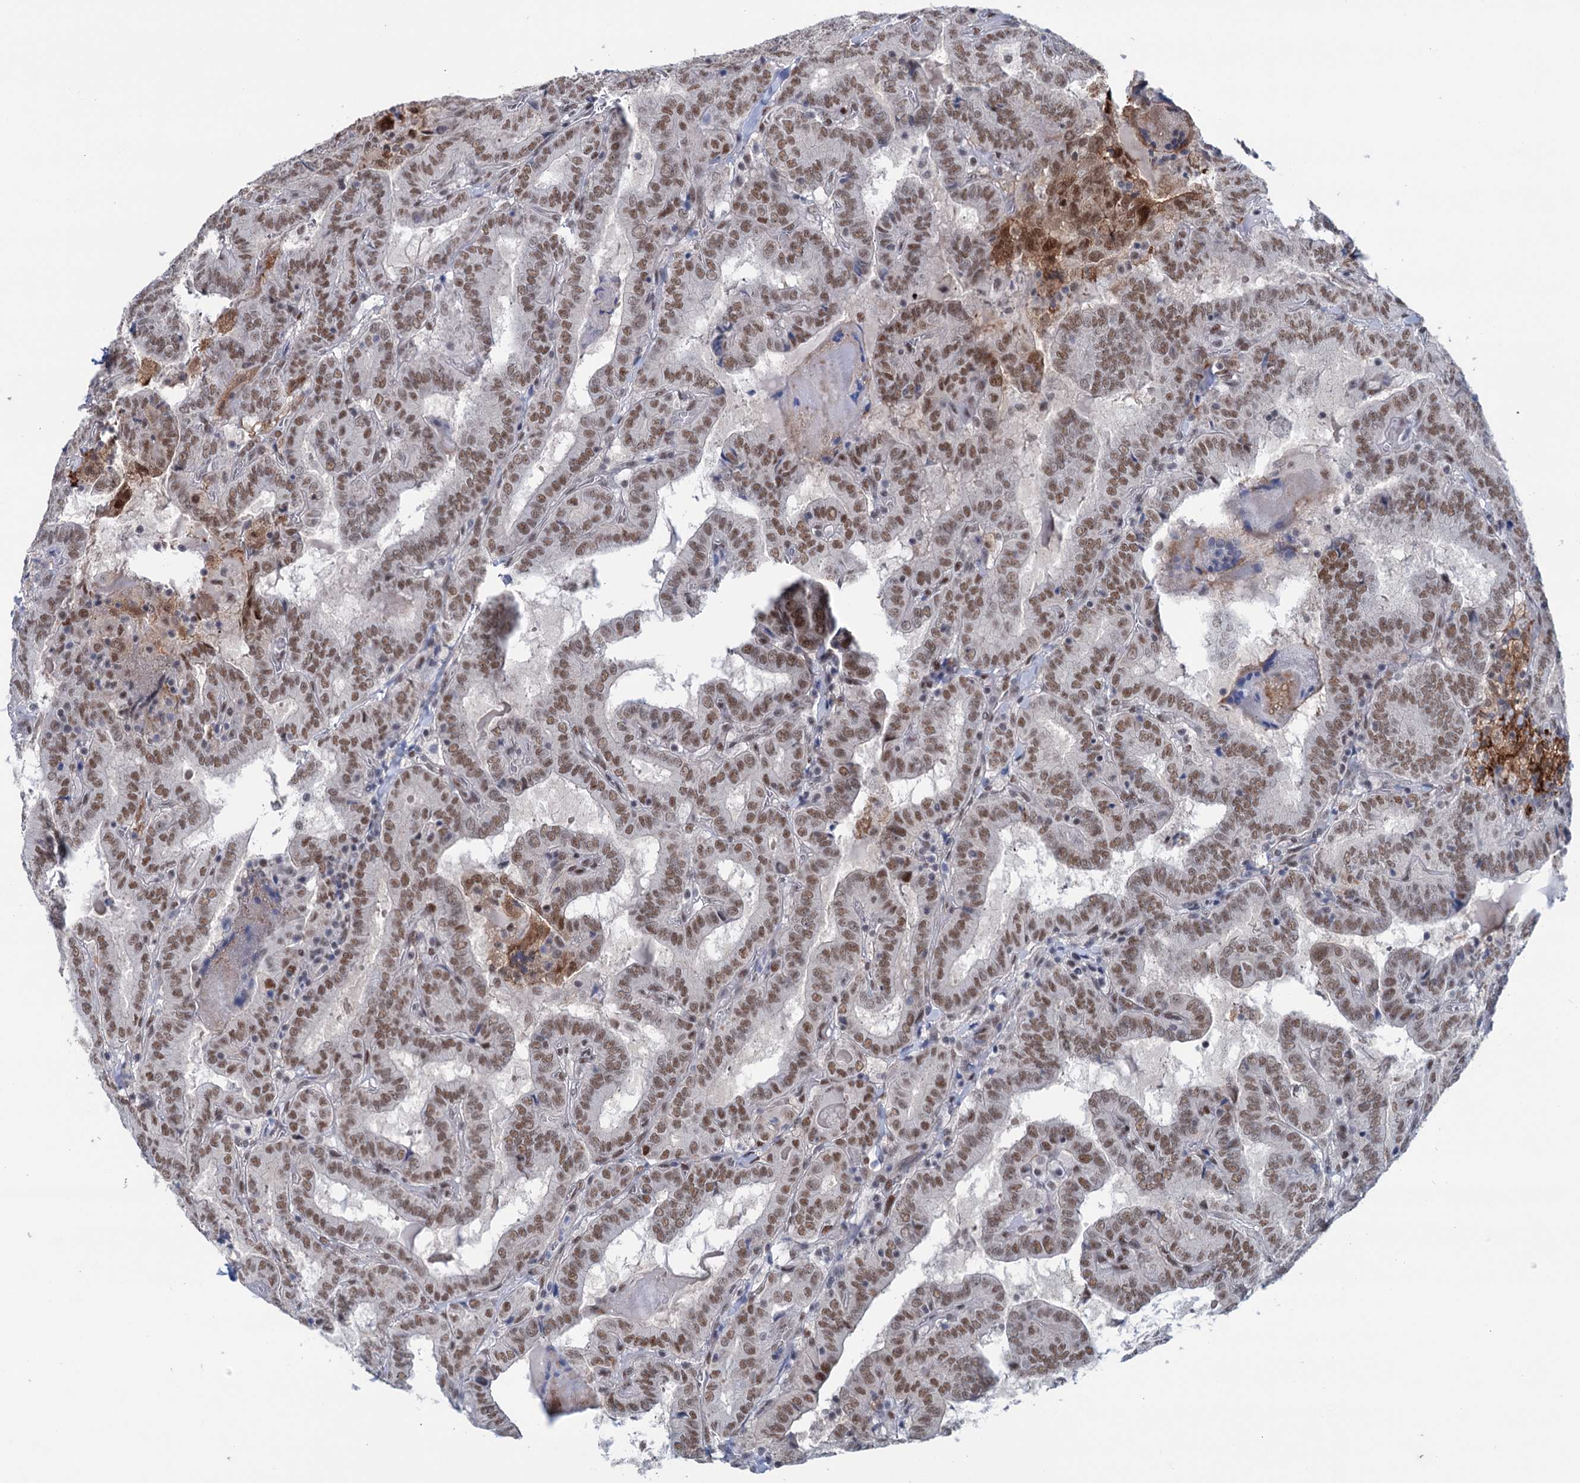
{"staining": {"intensity": "moderate", "quantity": ">75%", "location": "cytoplasmic/membranous,nuclear"}, "tissue": "thyroid cancer", "cell_type": "Tumor cells", "image_type": "cancer", "snomed": [{"axis": "morphology", "description": "Papillary adenocarcinoma, NOS"}, {"axis": "topography", "description": "Thyroid gland"}], "caption": "The micrograph demonstrates a brown stain indicating the presence of a protein in the cytoplasmic/membranous and nuclear of tumor cells in thyroid cancer.", "gene": "FAM53A", "patient": {"sex": "female", "age": 72}}